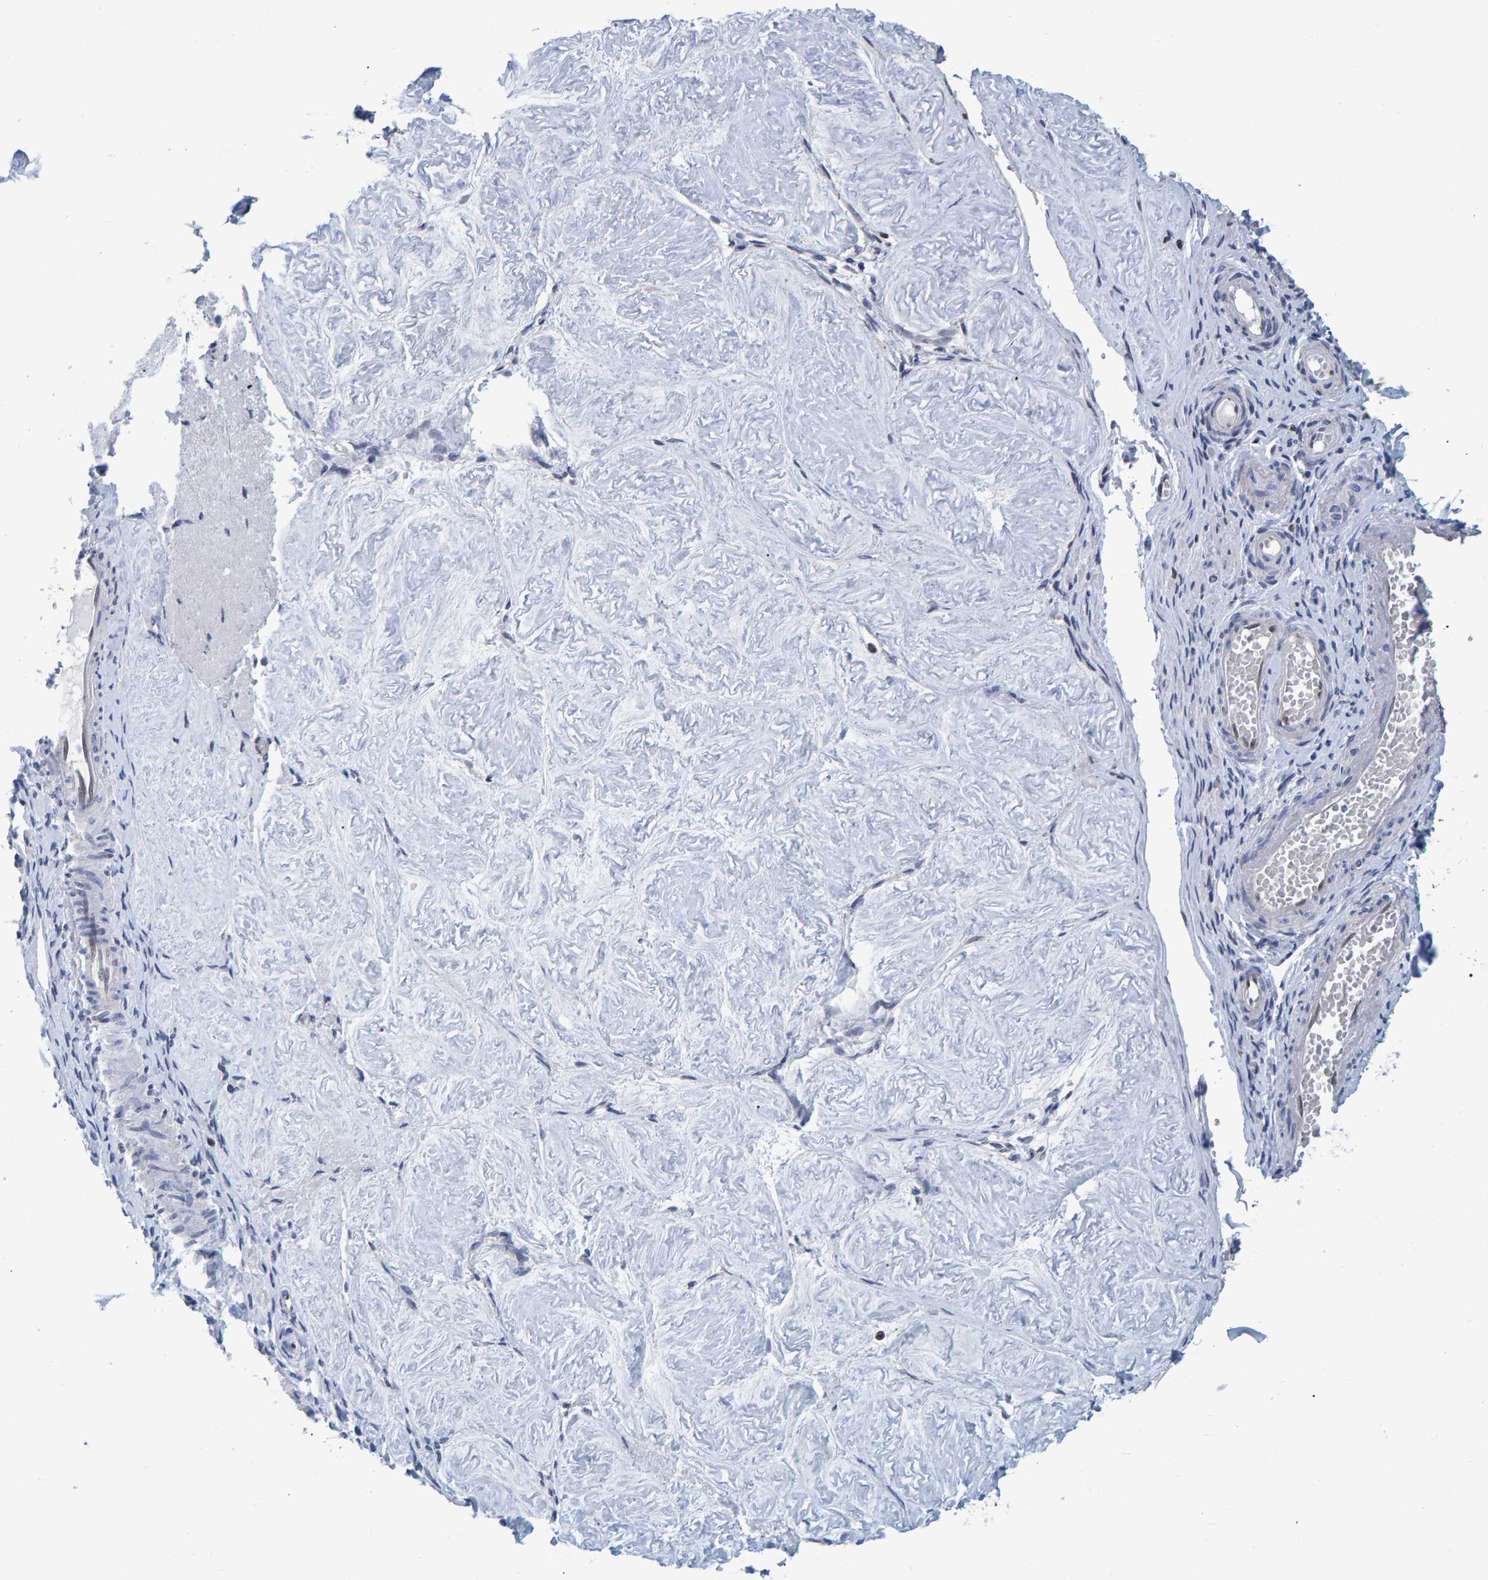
{"staining": {"intensity": "moderate", "quantity": ">75%", "location": "nuclear"}, "tissue": "adipose tissue", "cell_type": "Adipocytes", "image_type": "normal", "snomed": [{"axis": "morphology", "description": "Normal tissue, NOS"}, {"axis": "topography", "description": "Vascular tissue"}, {"axis": "topography", "description": "Fallopian tube"}, {"axis": "topography", "description": "Ovary"}], "caption": "Unremarkable adipose tissue was stained to show a protein in brown. There is medium levels of moderate nuclear staining in about >75% of adipocytes. Using DAB (brown) and hematoxylin (blue) stains, captured at high magnification using brightfield microscopy.", "gene": "QKI", "patient": {"sex": "female", "age": 67}}